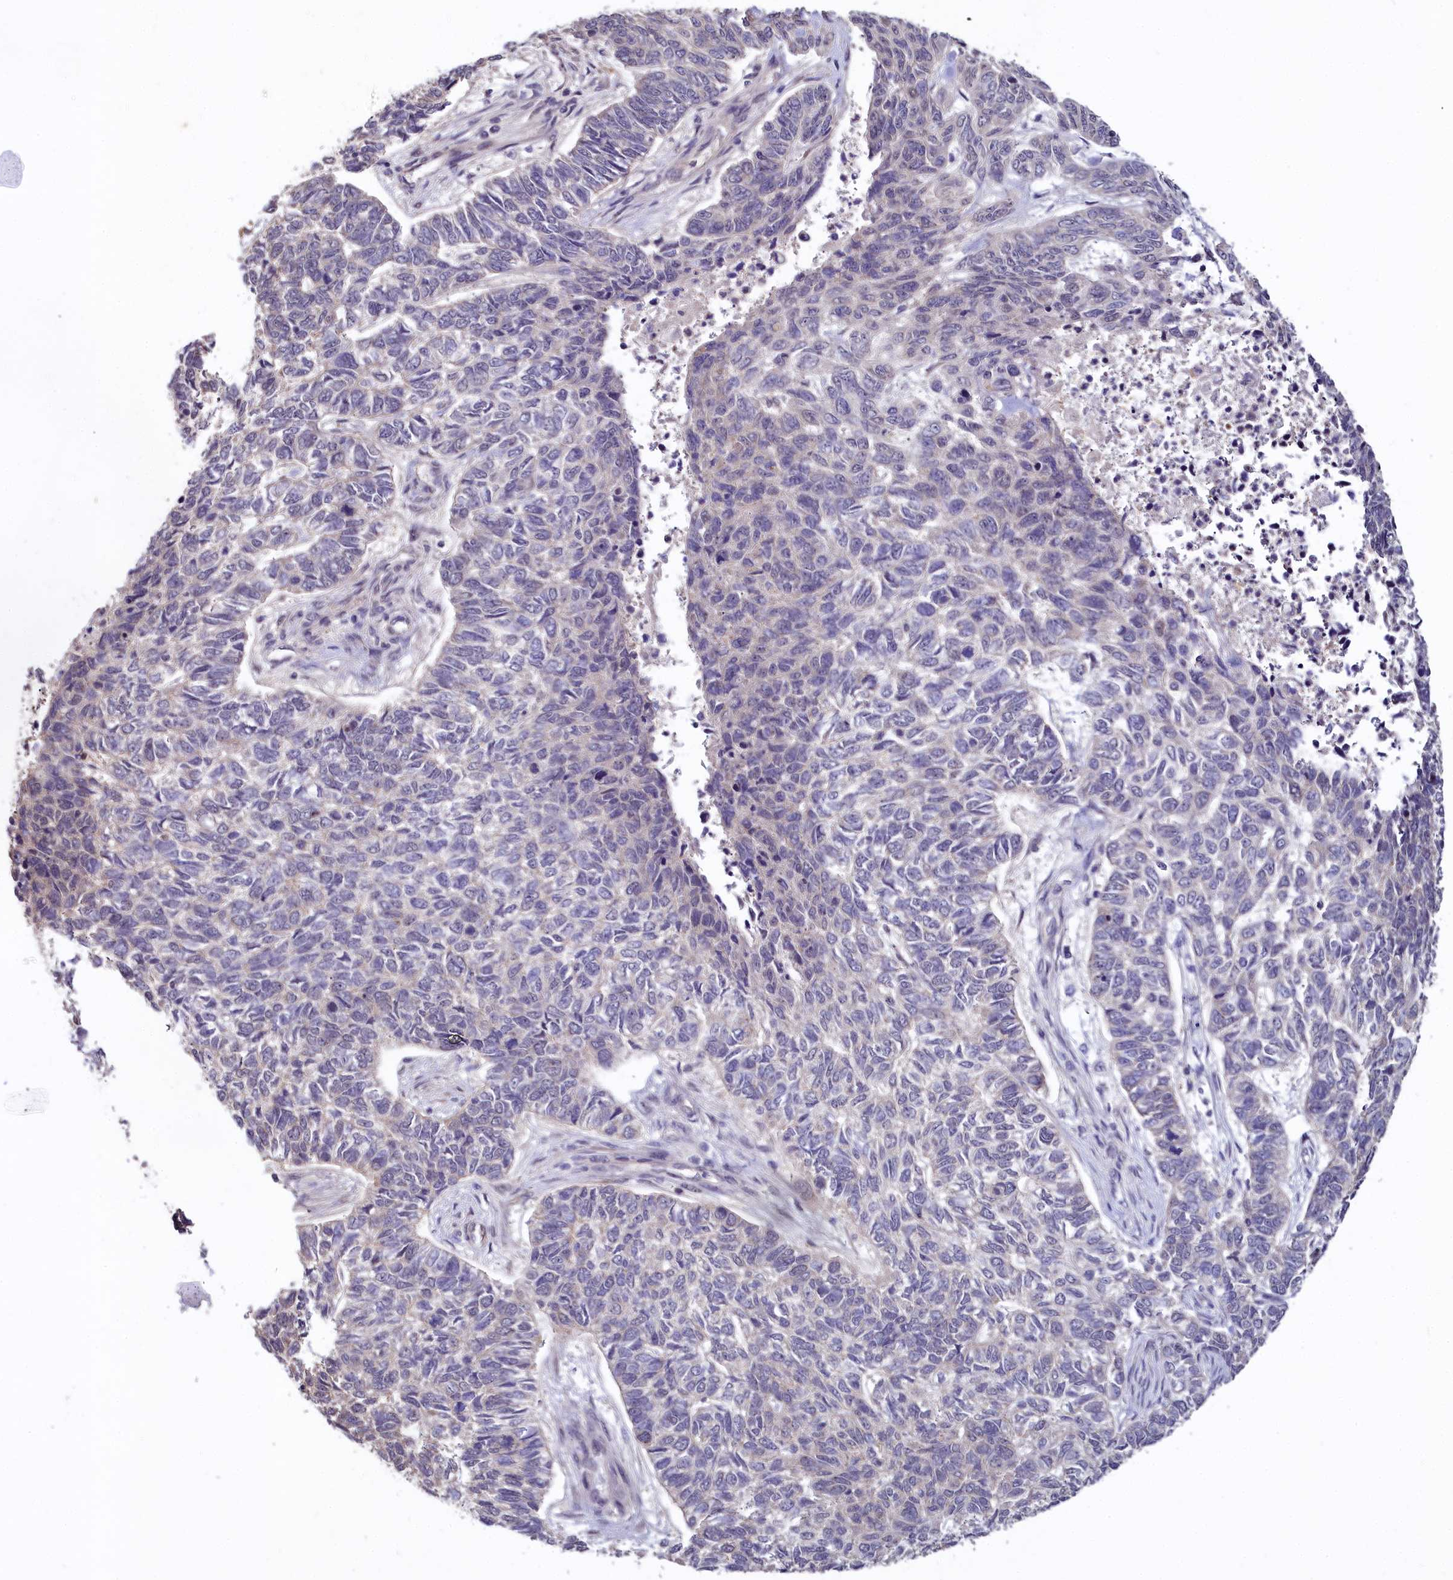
{"staining": {"intensity": "negative", "quantity": "none", "location": "none"}, "tissue": "skin cancer", "cell_type": "Tumor cells", "image_type": "cancer", "snomed": [{"axis": "morphology", "description": "Basal cell carcinoma"}, {"axis": "topography", "description": "Skin"}], "caption": "This is a image of IHC staining of skin cancer, which shows no expression in tumor cells.", "gene": "SEC24C", "patient": {"sex": "female", "age": 65}}